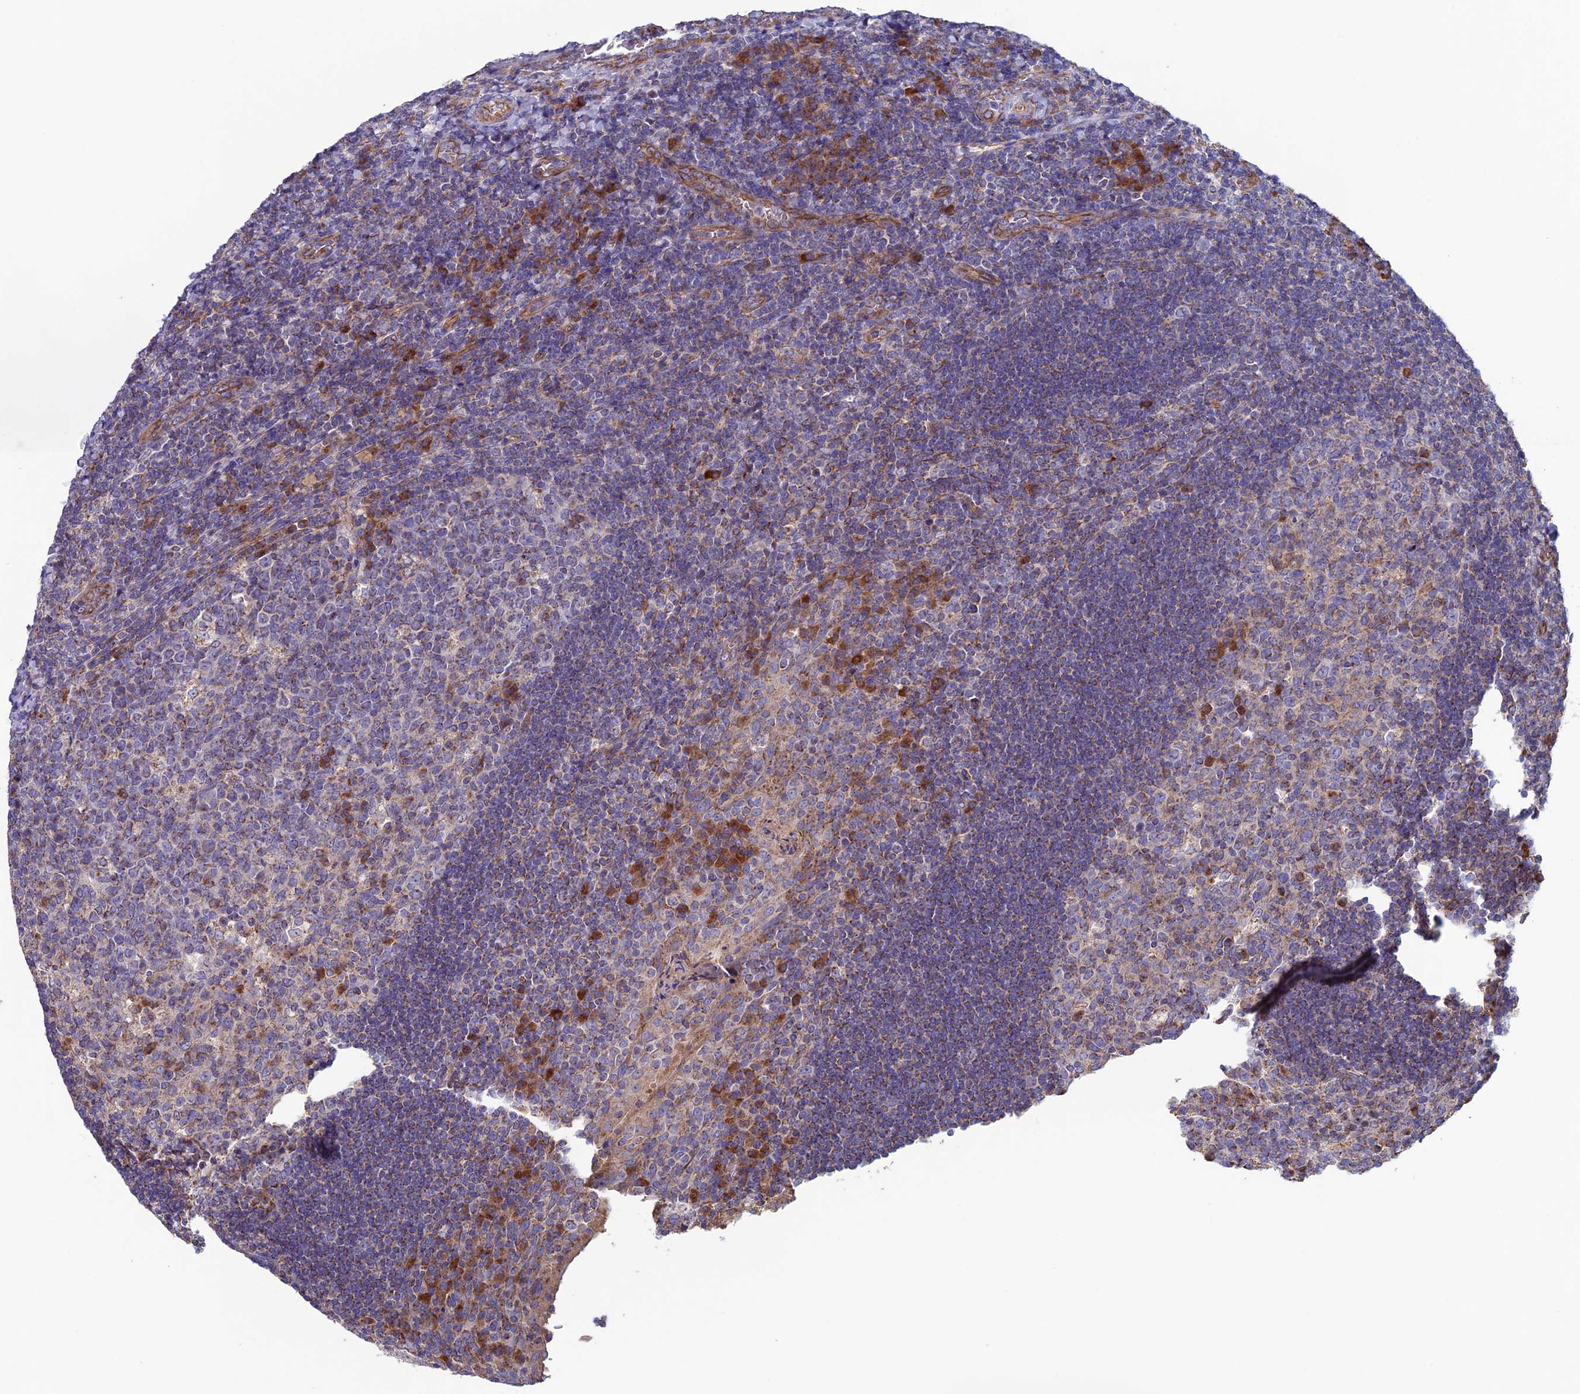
{"staining": {"intensity": "moderate", "quantity": "25%-75%", "location": "cytoplasmic/membranous"}, "tissue": "tonsil", "cell_type": "Germinal center cells", "image_type": "normal", "snomed": [{"axis": "morphology", "description": "Normal tissue, NOS"}, {"axis": "topography", "description": "Tonsil"}], "caption": "This micrograph reveals benign tonsil stained with IHC to label a protein in brown. The cytoplasmic/membranous of germinal center cells show moderate positivity for the protein. Nuclei are counter-stained blue.", "gene": "SLC15A5", "patient": {"sex": "male", "age": 17}}